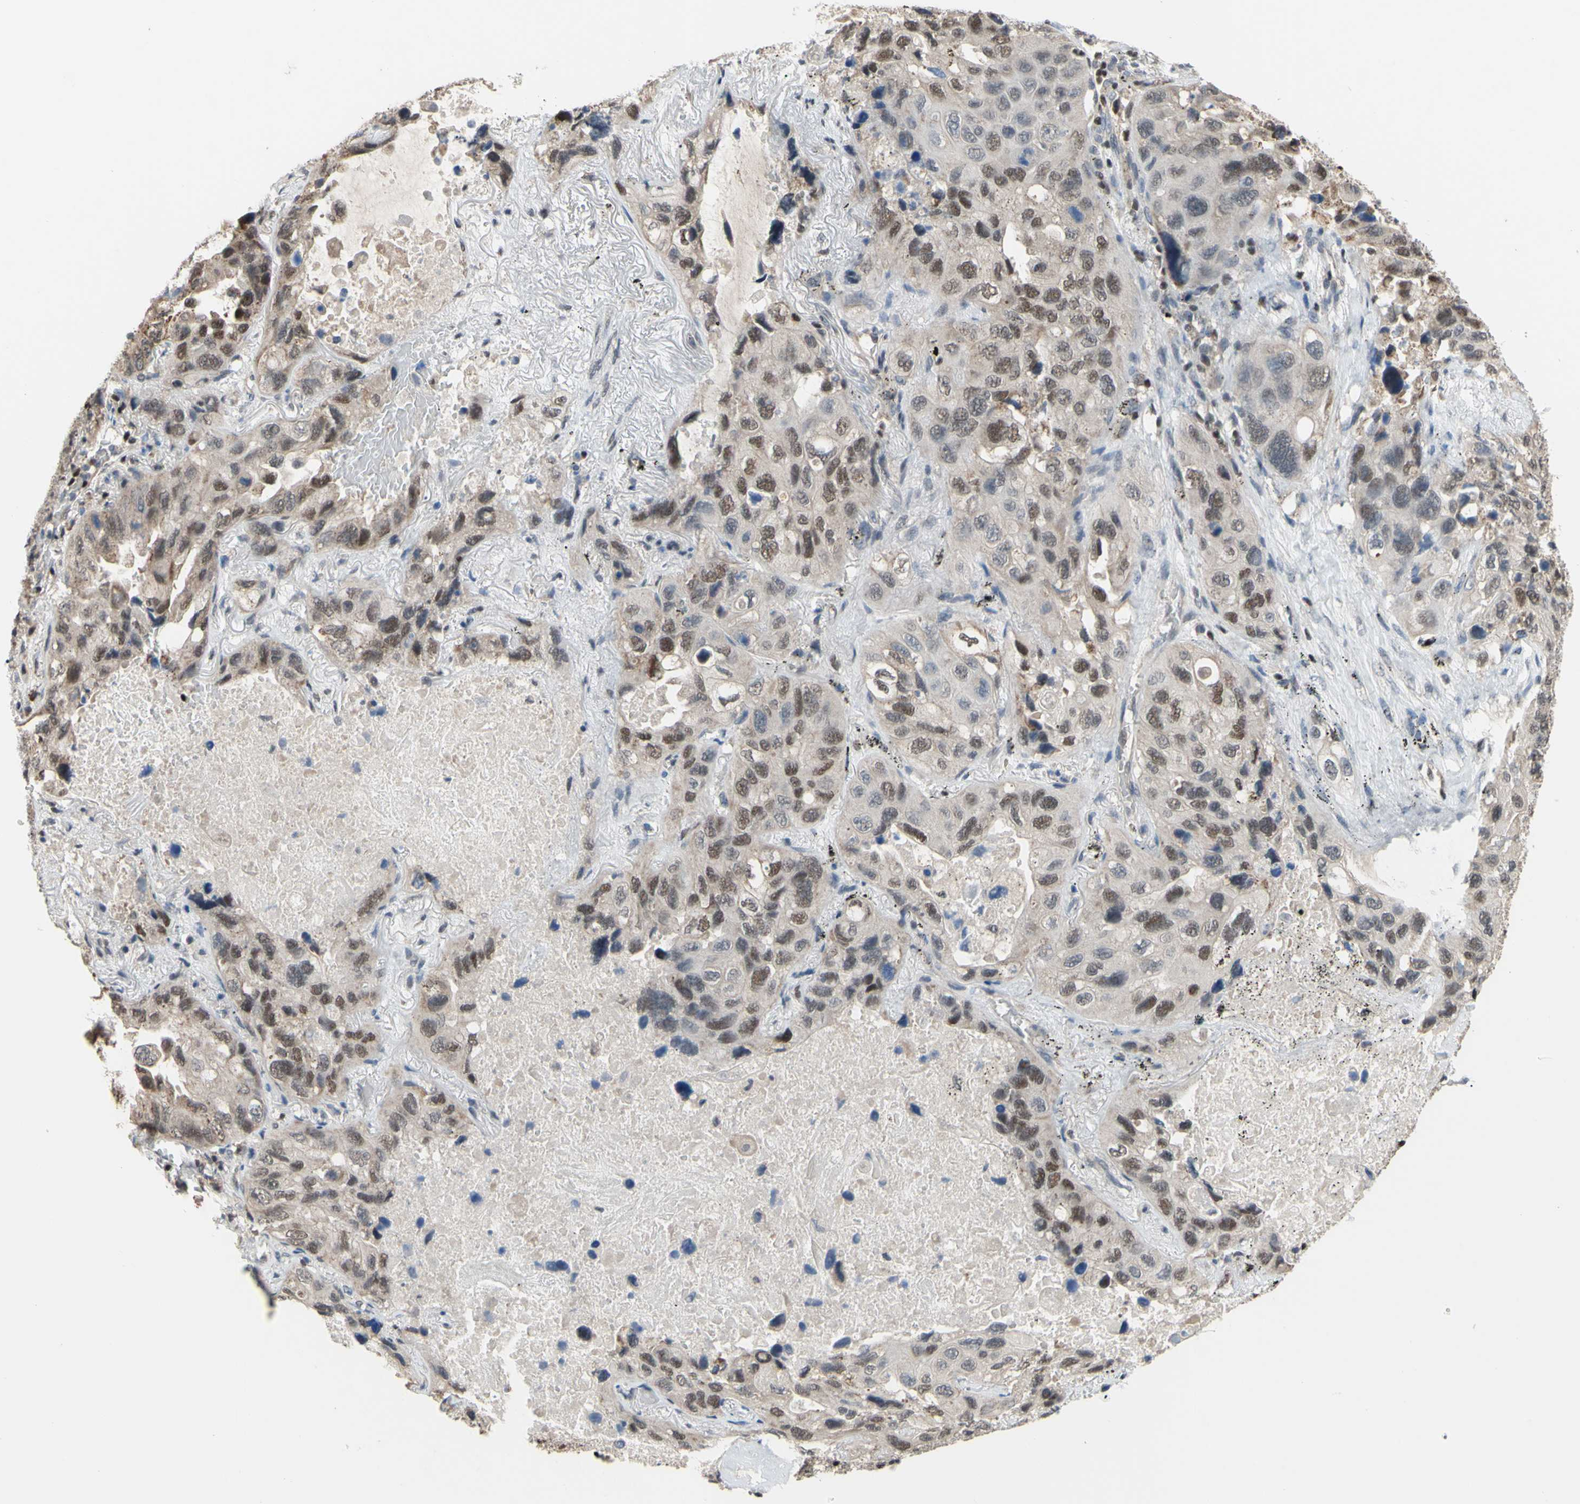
{"staining": {"intensity": "weak", "quantity": ">75%", "location": "cytoplasmic/membranous,nuclear"}, "tissue": "lung cancer", "cell_type": "Tumor cells", "image_type": "cancer", "snomed": [{"axis": "morphology", "description": "Squamous cell carcinoma, NOS"}, {"axis": "topography", "description": "Lung"}], "caption": "Immunohistochemistry (IHC) micrograph of human lung cancer (squamous cell carcinoma) stained for a protein (brown), which shows low levels of weak cytoplasmic/membranous and nuclear positivity in about >75% of tumor cells.", "gene": "SP4", "patient": {"sex": "female", "age": 73}}